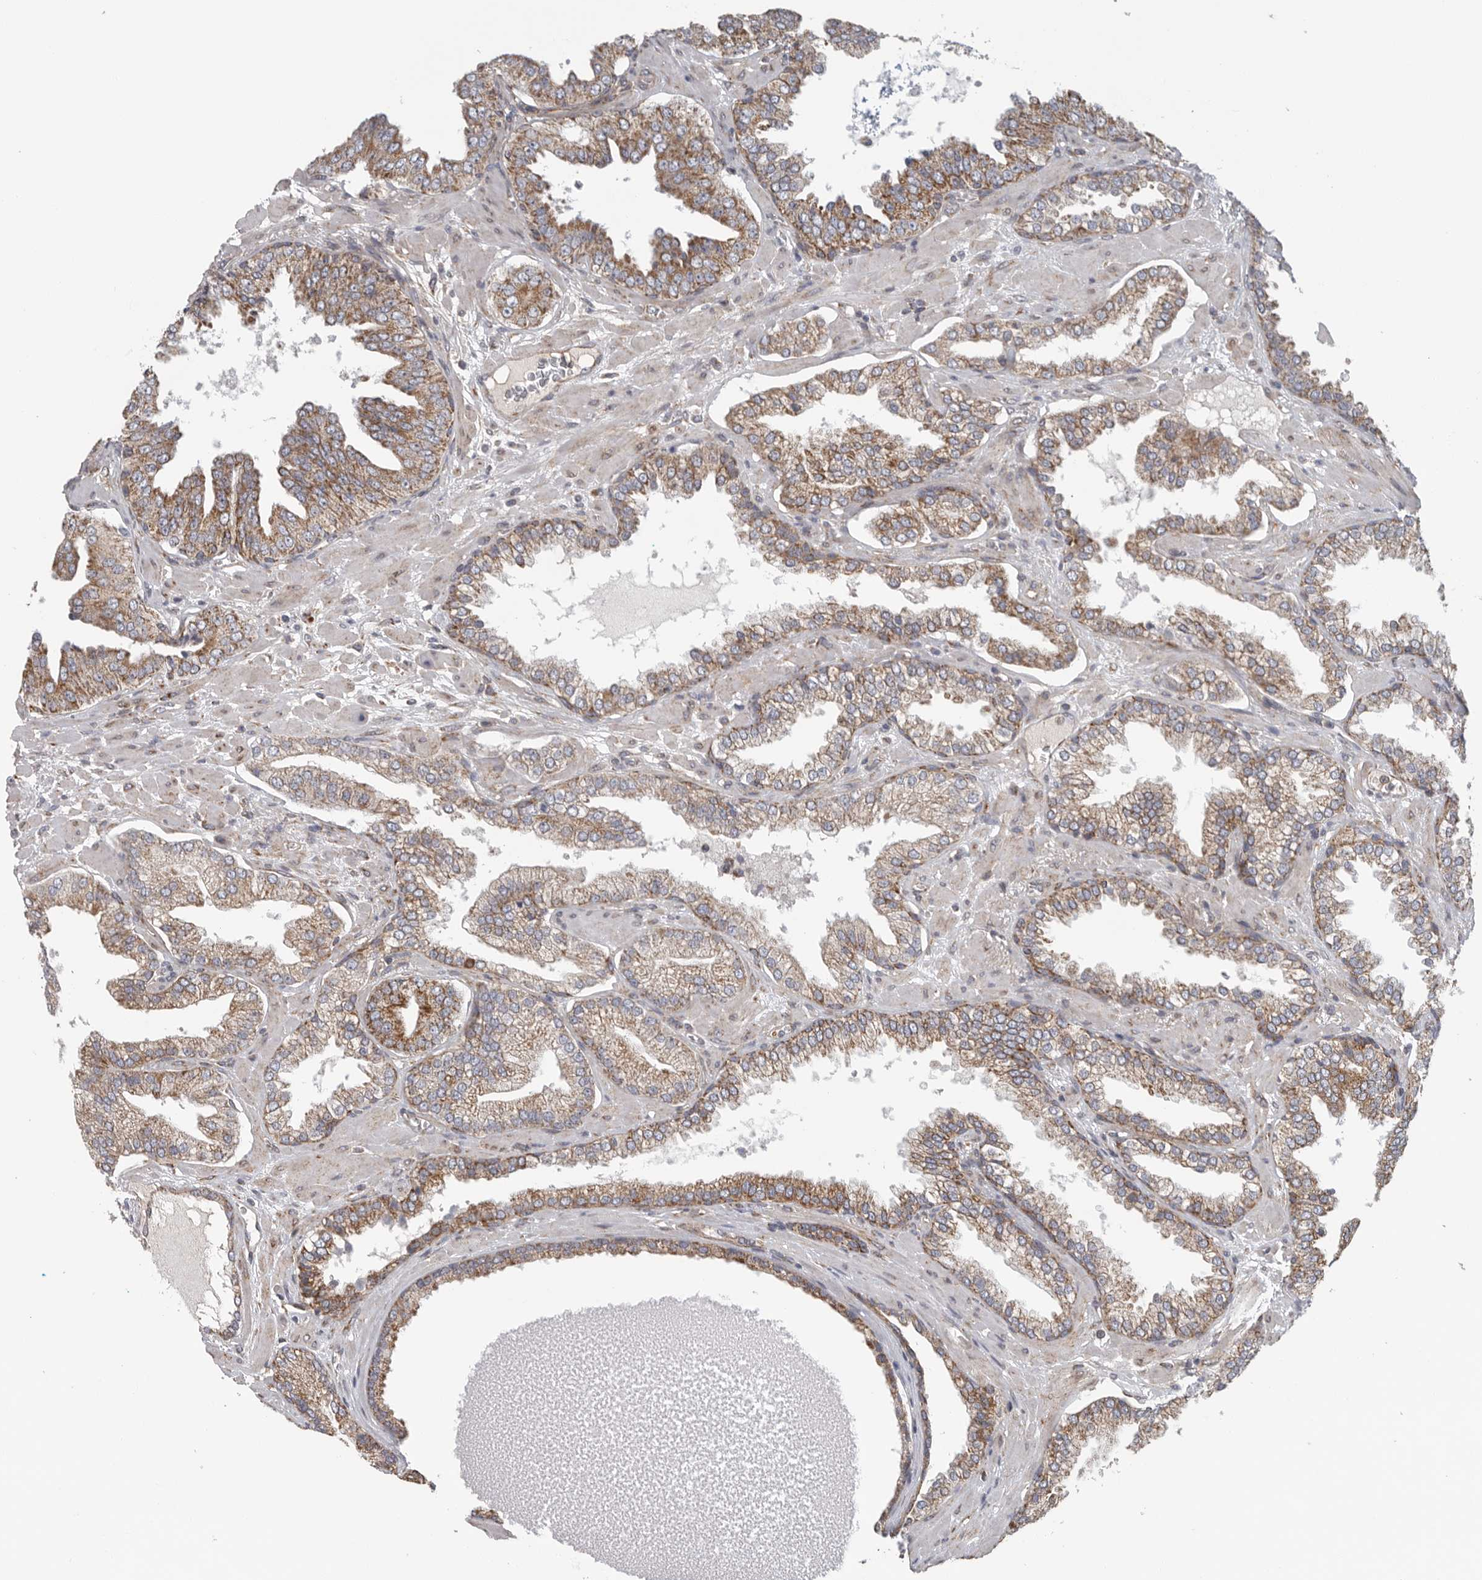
{"staining": {"intensity": "moderate", "quantity": ">75%", "location": "cytoplasmic/membranous"}, "tissue": "prostate cancer", "cell_type": "Tumor cells", "image_type": "cancer", "snomed": [{"axis": "morphology", "description": "Adenocarcinoma, Low grade"}, {"axis": "topography", "description": "Prostate"}], "caption": "Moderate cytoplasmic/membranous expression for a protein is seen in approximately >75% of tumor cells of prostate cancer using immunohistochemistry (IHC).", "gene": "FKBP8", "patient": {"sex": "male", "age": 62}}